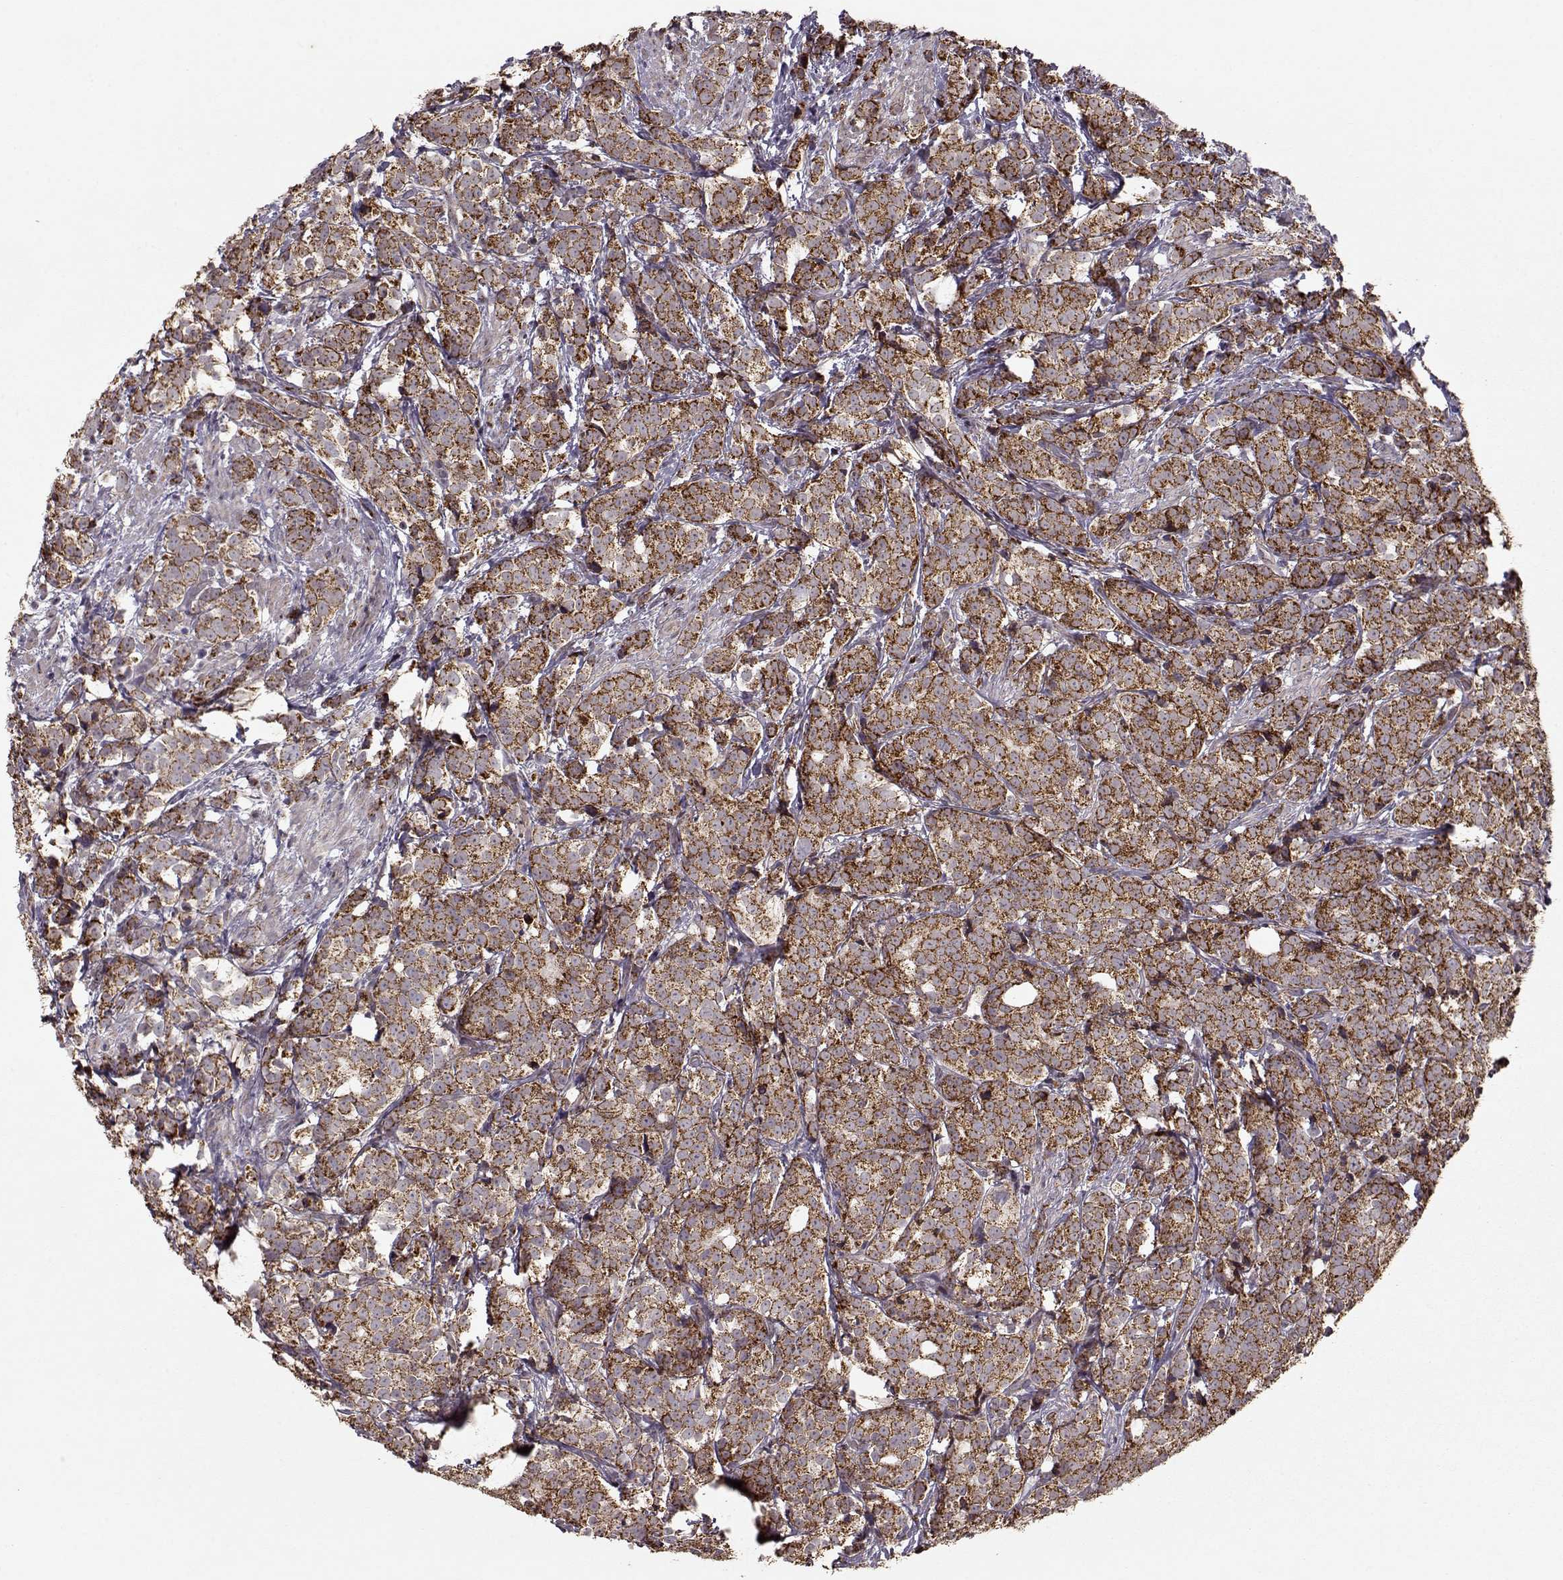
{"staining": {"intensity": "strong", "quantity": ">75%", "location": "cytoplasmic/membranous"}, "tissue": "prostate cancer", "cell_type": "Tumor cells", "image_type": "cancer", "snomed": [{"axis": "morphology", "description": "Adenocarcinoma, High grade"}, {"axis": "topography", "description": "Prostate"}], "caption": "Immunohistochemistry of human high-grade adenocarcinoma (prostate) reveals high levels of strong cytoplasmic/membranous staining in about >75% of tumor cells.", "gene": "CMTM3", "patient": {"sex": "male", "age": 53}}